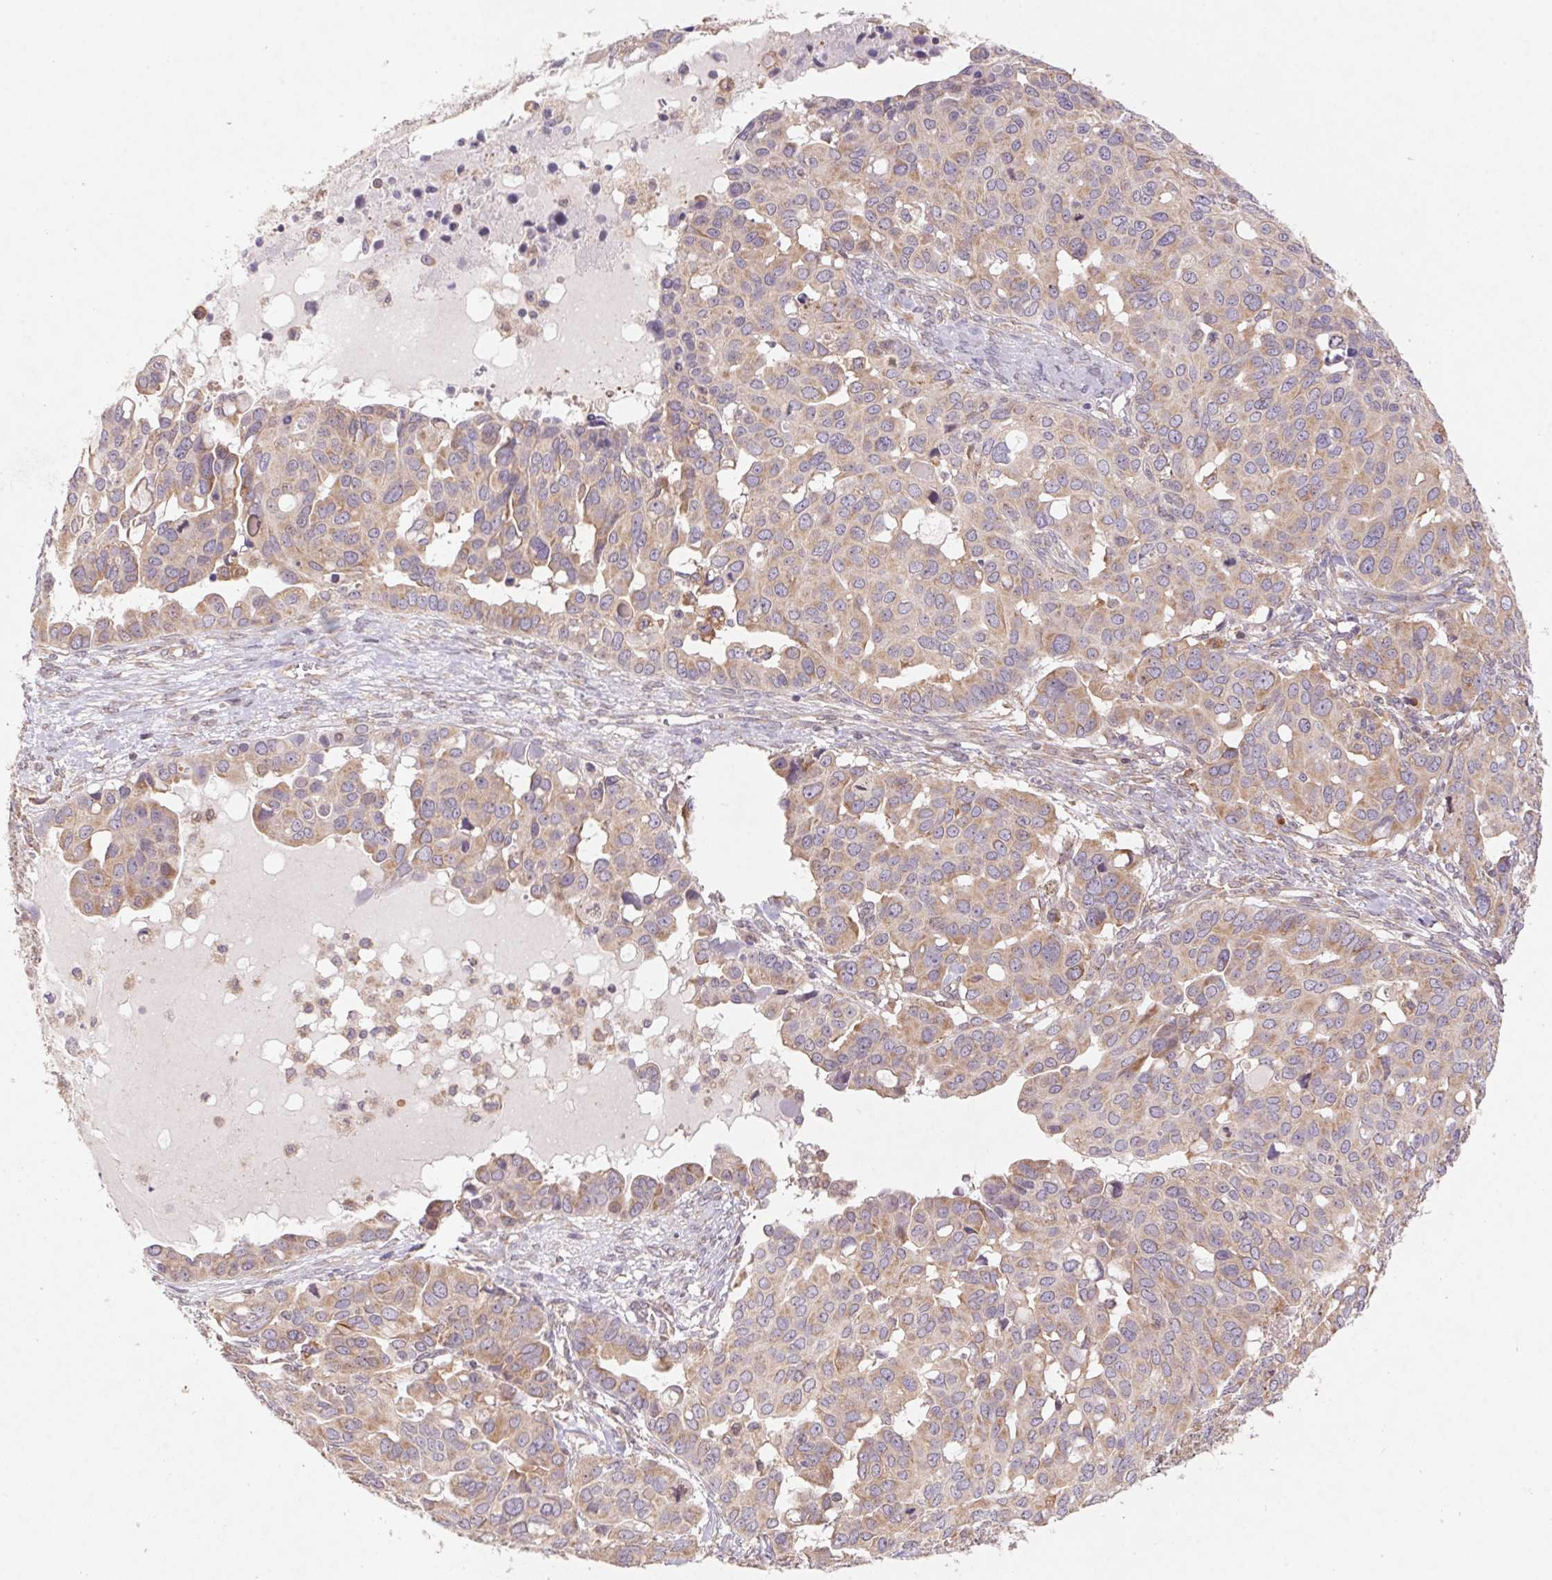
{"staining": {"intensity": "weak", "quantity": ">75%", "location": "cytoplasmic/membranous"}, "tissue": "ovarian cancer", "cell_type": "Tumor cells", "image_type": "cancer", "snomed": [{"axis": "morphology", "description": "Carcinoma, endometroid"}, {"axis": "topography", "description": "Ovary"}], "caption": "The histopathology image exhibits a brown stain indicating the presence of a protein in the cytoplasmic/membranous of tumor cells in ovarian cancer.", "gene": "RPL27A", "patient": {"sex": "female", "age": 78}}